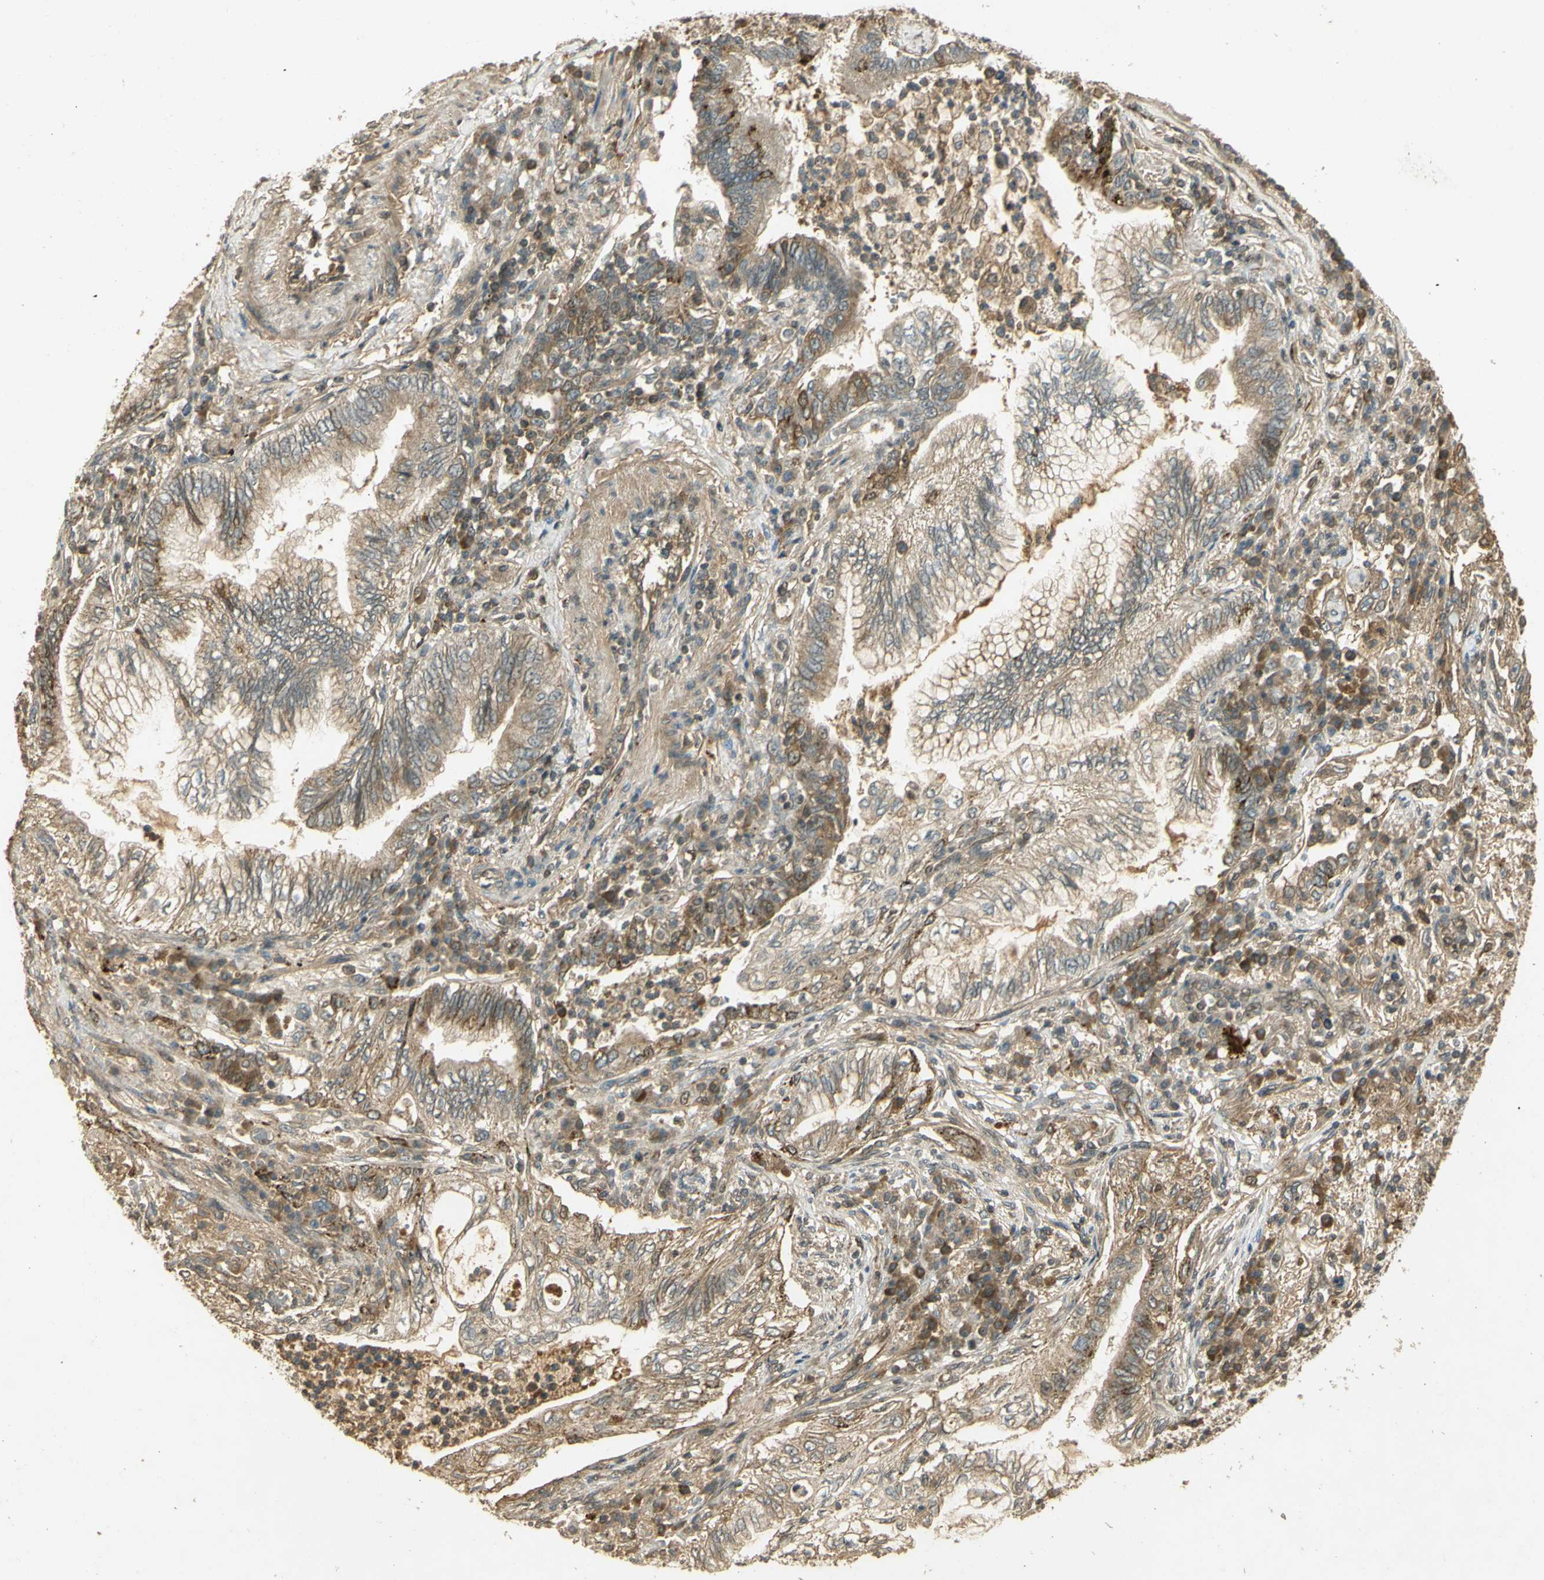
{"staining": {"intensity": "moderate", "quantity": "<25%", "location": "cytoplasmic/membranous"}, "tissue": "lung cancer", "cell_type": "Tumor cells", "image_type": "cancer", "snomed": [{"axis": "morphology", "description": "Normal tissue, NOS"}, {"axis": "morphology", "description": "Adenocarcinoma, NOS"}, {"axis": "topography", "description": "Bronchus"}, {"axis": "topography", "description": "Lung"}], "caption": "The photomicrograph demonstrates staining of lung adenocarcinoma, revealing moderate cytoplasmic/membranous protein expression (brown color) within tumor cells. (Brightfield microscopy of DAB IHC at high magnification).", "gene": "GMEB2", "patient": {"sex": "female", "age": 70}}